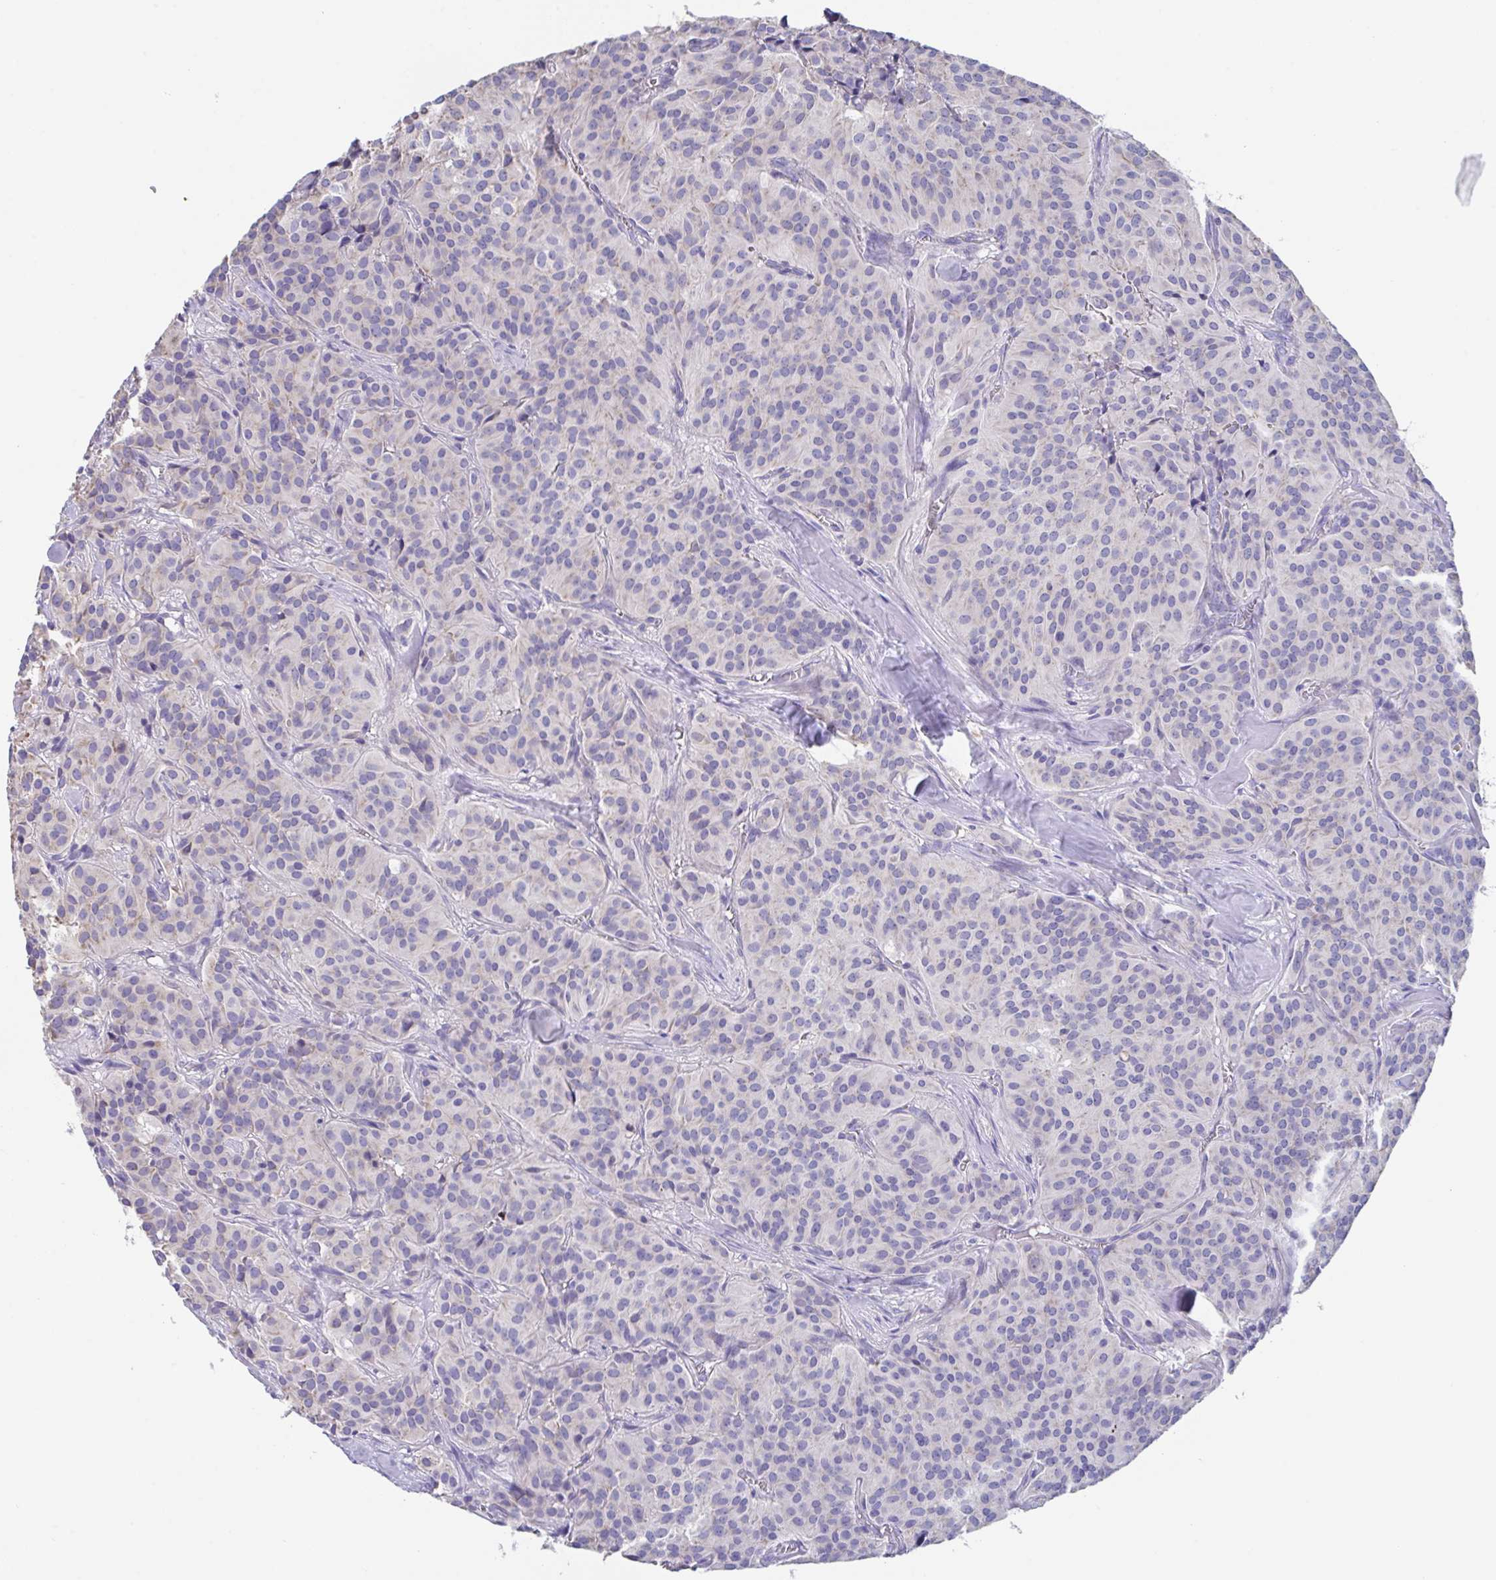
{"staining": {"intensity": "negative", "quantity": "none", "location": "none"}, "tissue": "glioma", "cell_type": "Tumor cells", "image_type": "cancer", "snomed": [{"axis": "morphology", "description": "Glioma, malignant, Low grade"}, {"axis": "topography", "description": "Brain"}], "caption": "High magnification brightfield microscopy of glioma stained with DAB (brown) and counterstained with hematoxylin (blue): tumor cells show no significant positivity.", "gene": "LRRC58", "patient": {"sex": "male", "age": 42}}